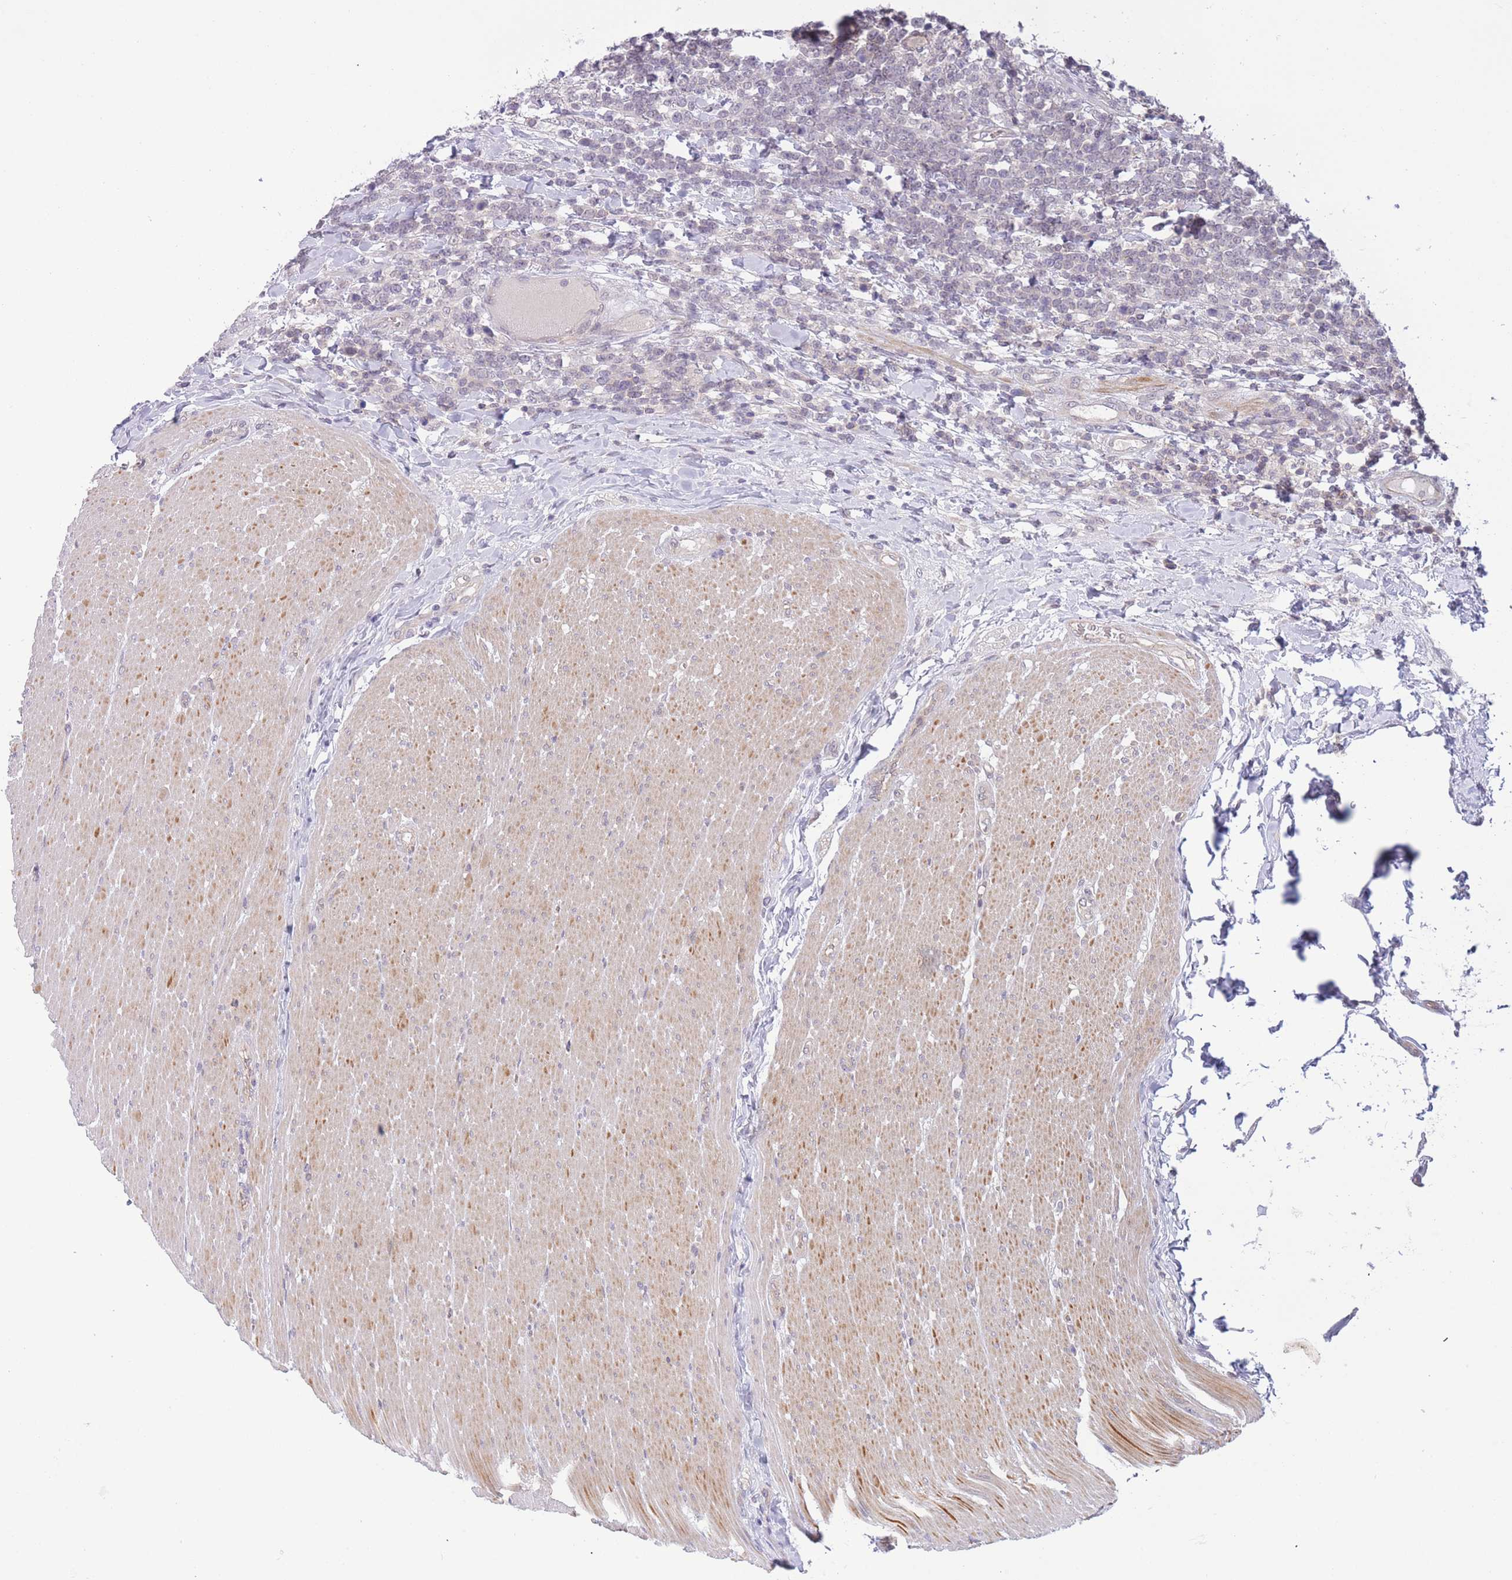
{"staining": {"intensity": "negative", "quantity": "none", "location": "none"}, "tissue": "lymphoma", "cell_type": "Tumor cells", "image_type": "cancer", "snomed": [{"axis": "morphology", "description": "Malignant lymphoma, non-Hodgkin's type, High grade"}, {"axis": "topography", "description": "Small intestine"}], "caption": "Tumor cells are negative for brown protein staining in lymphoma.", "gene": "FUT5", "patient": {"sex": "male", "age": 8}}